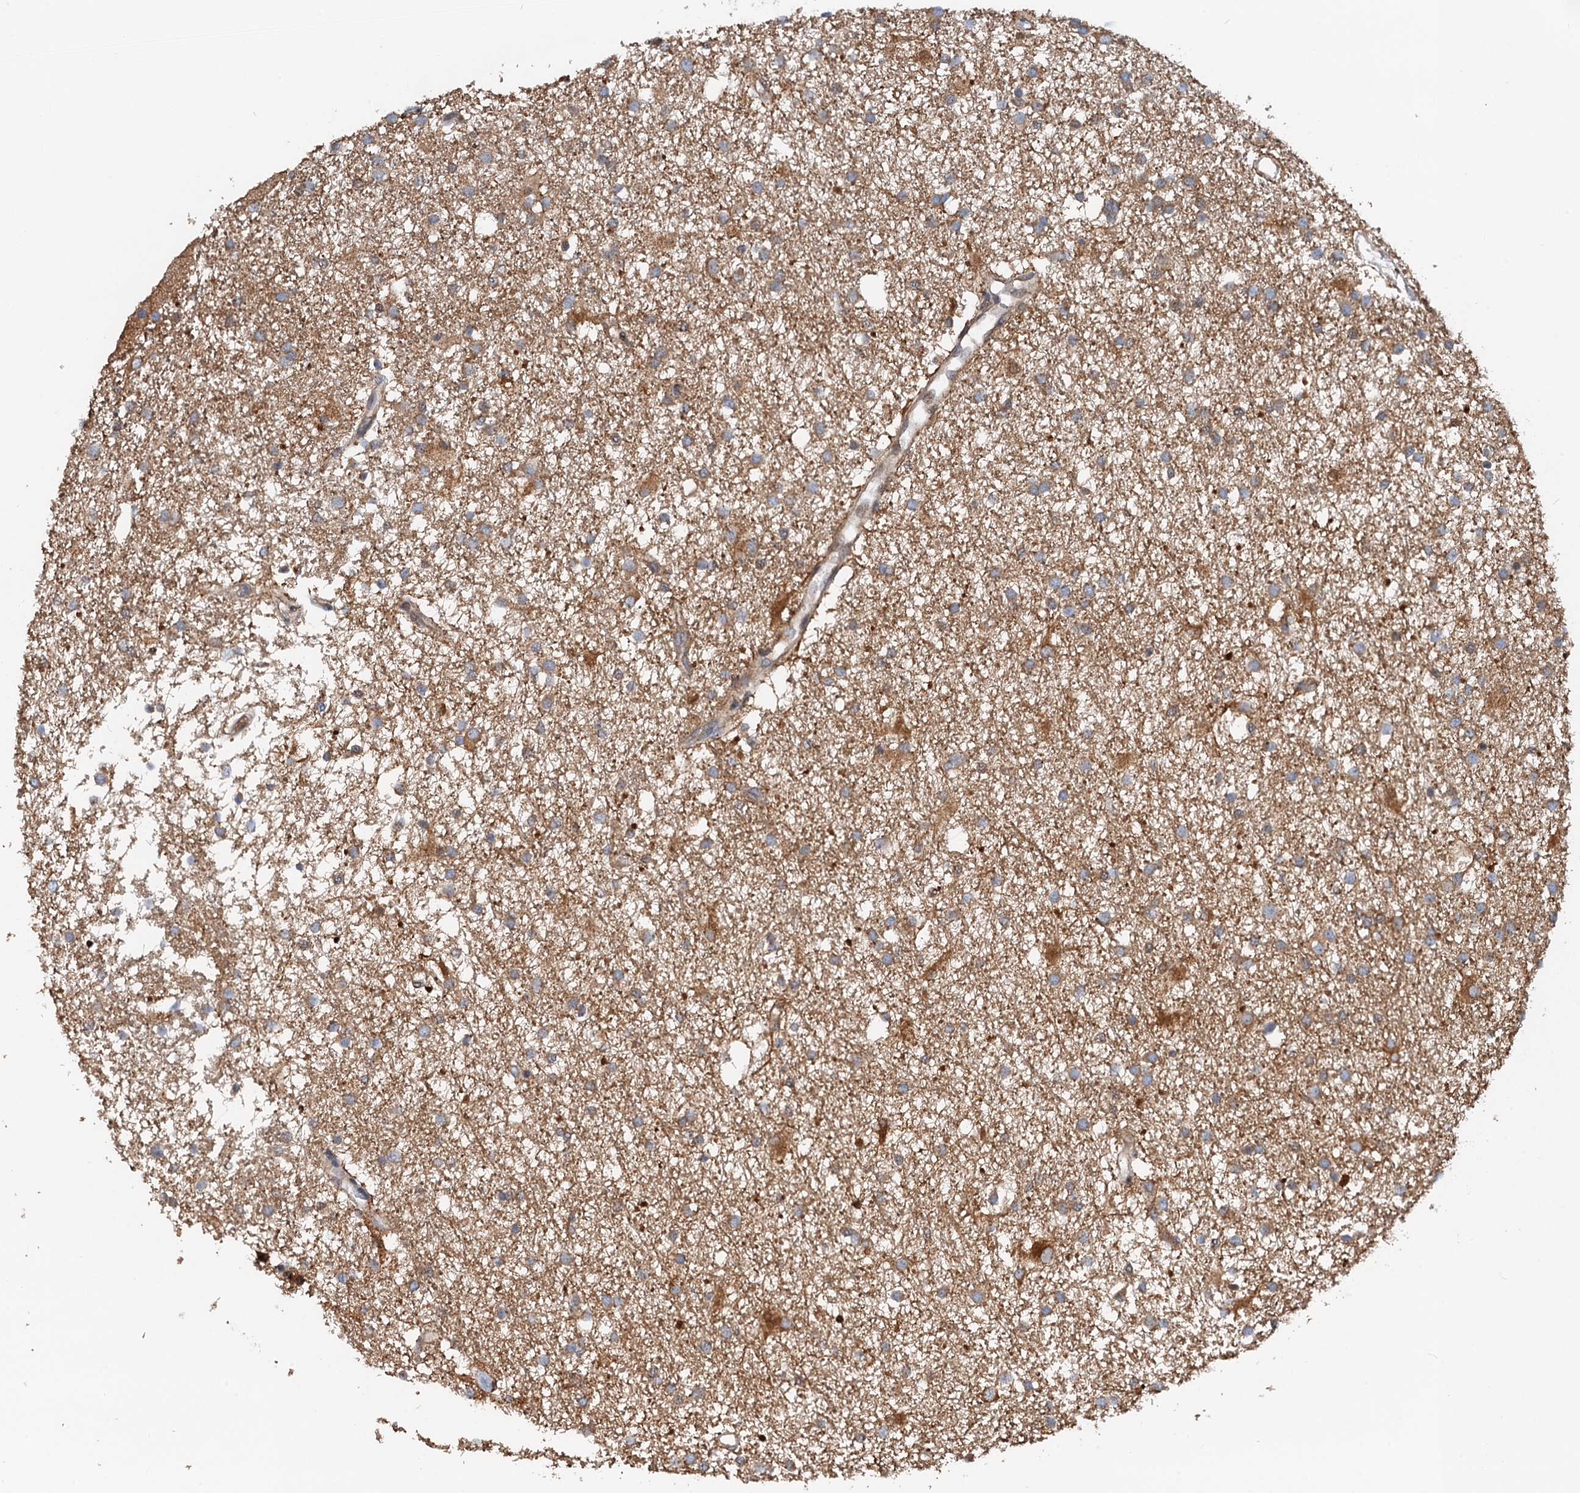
{"staining": {"intensity": "moderate", "quantity": ">75%", "location": "cytoplasmic/membranous"}, "tissue": "glioma", "cell_type": "Tumor cells", "image_type": "cancer", "snomed": [{"axis": "morphology", "description": "Glioma, malignant, High grade"}, {"axis": "topography", "description": "Brain"}], "caption": "Protein staining demonstrates moderate cytoplasmic/membranous expression in approximately >75% of tumor cells in glioma.", "gene": "NBEA", "patient": {"sex": "male", "age": 77}}